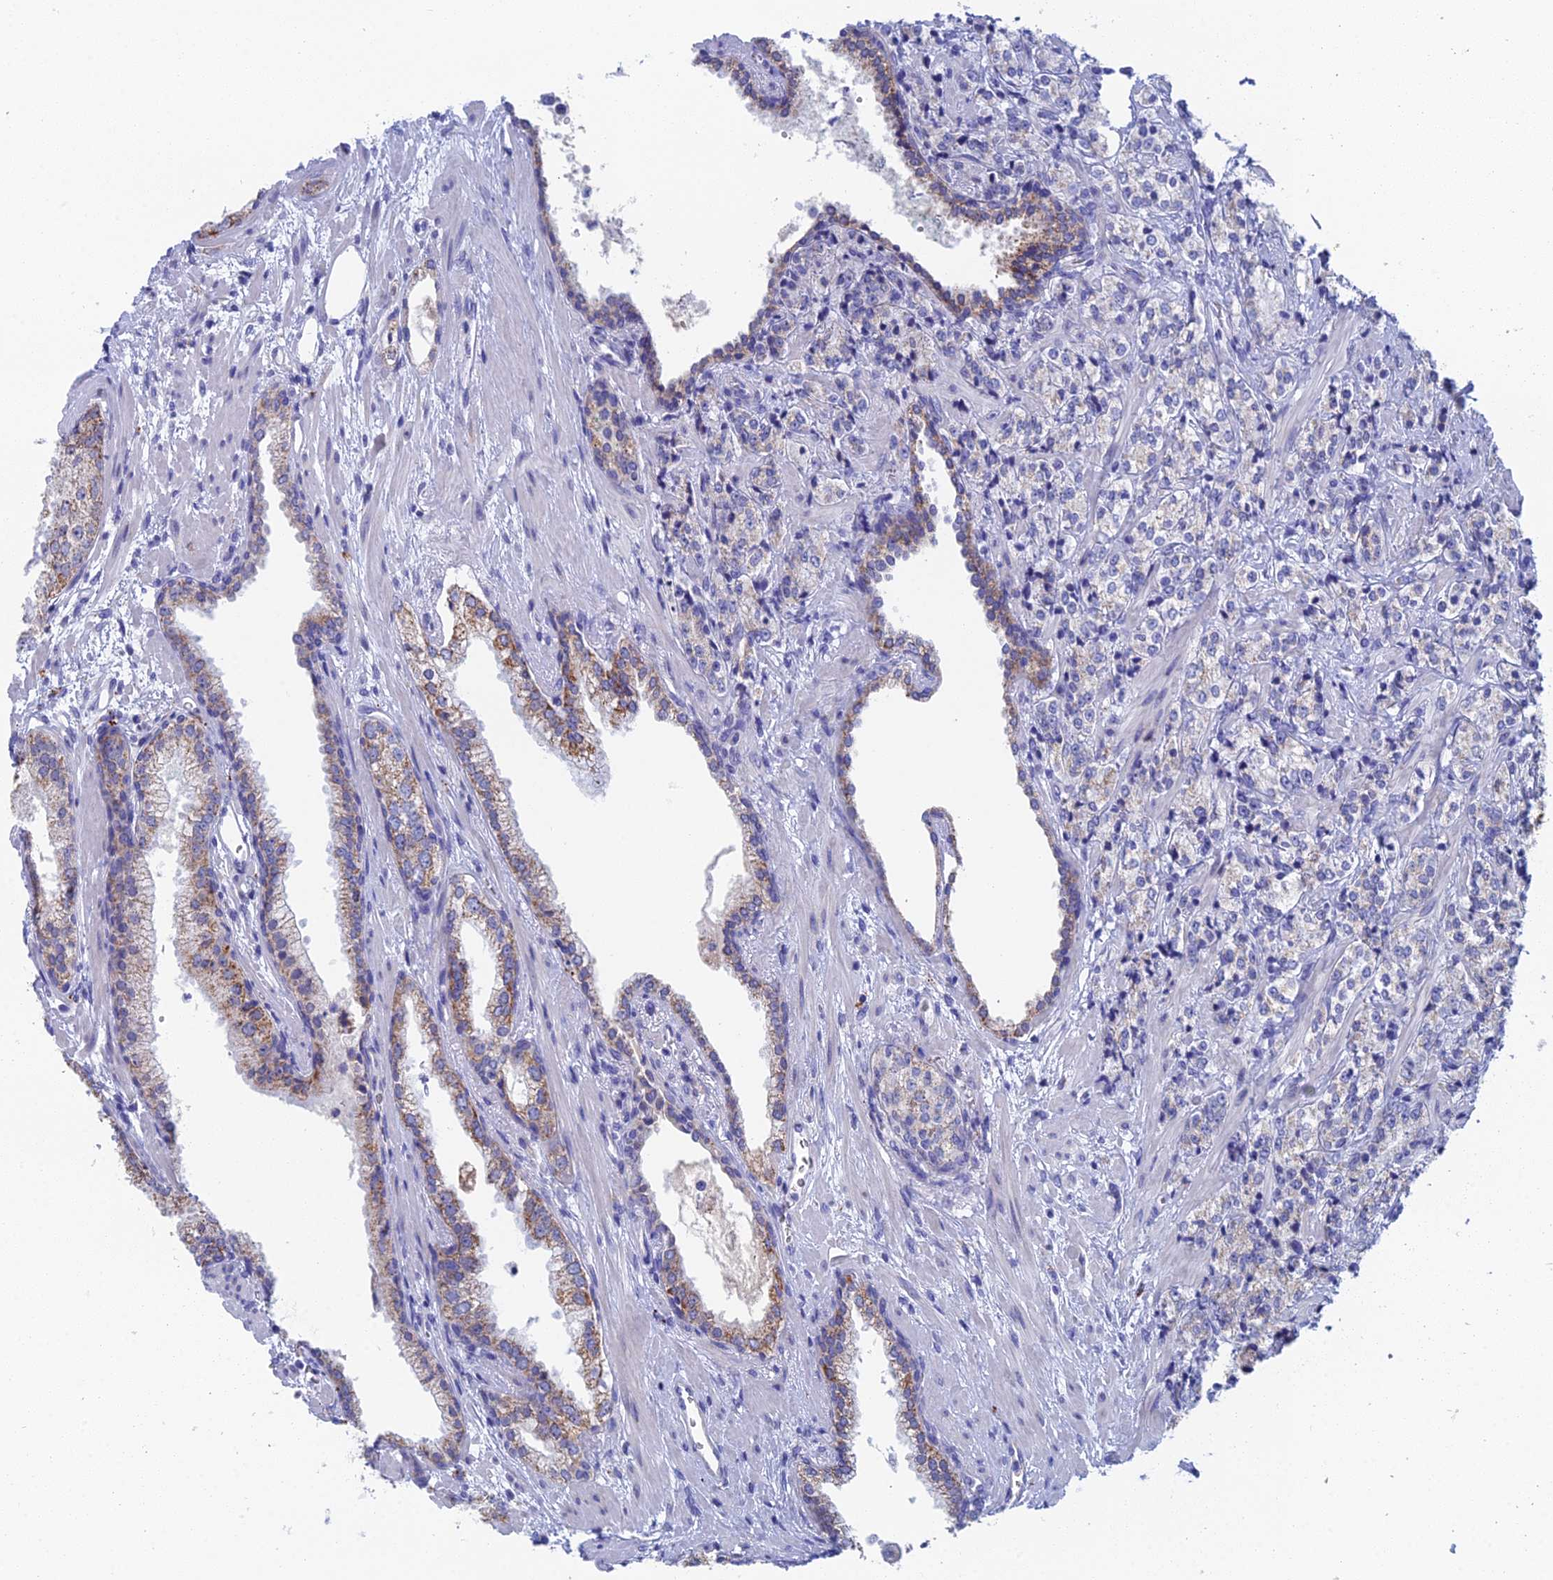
{"staining": {"intensity": "weak", "quantity": "<25%", "location": "cytoplasmic/membranous"}, "tissue": "prostate cancer", "cell_type": "Tumor cells", "image_type": "cancer", "snomed": [{"axis": "morphology", "description": "Adenocarcinoma, High grade"}, {"axis": "topography", "description": "Prostate"}], "caption": "There is no significant staining in tumor cells of prostate cancer (adenocarcinoma (high-grade)).", "gene": "CFAP210", "patient": {"sex": "male", "age": 69}}